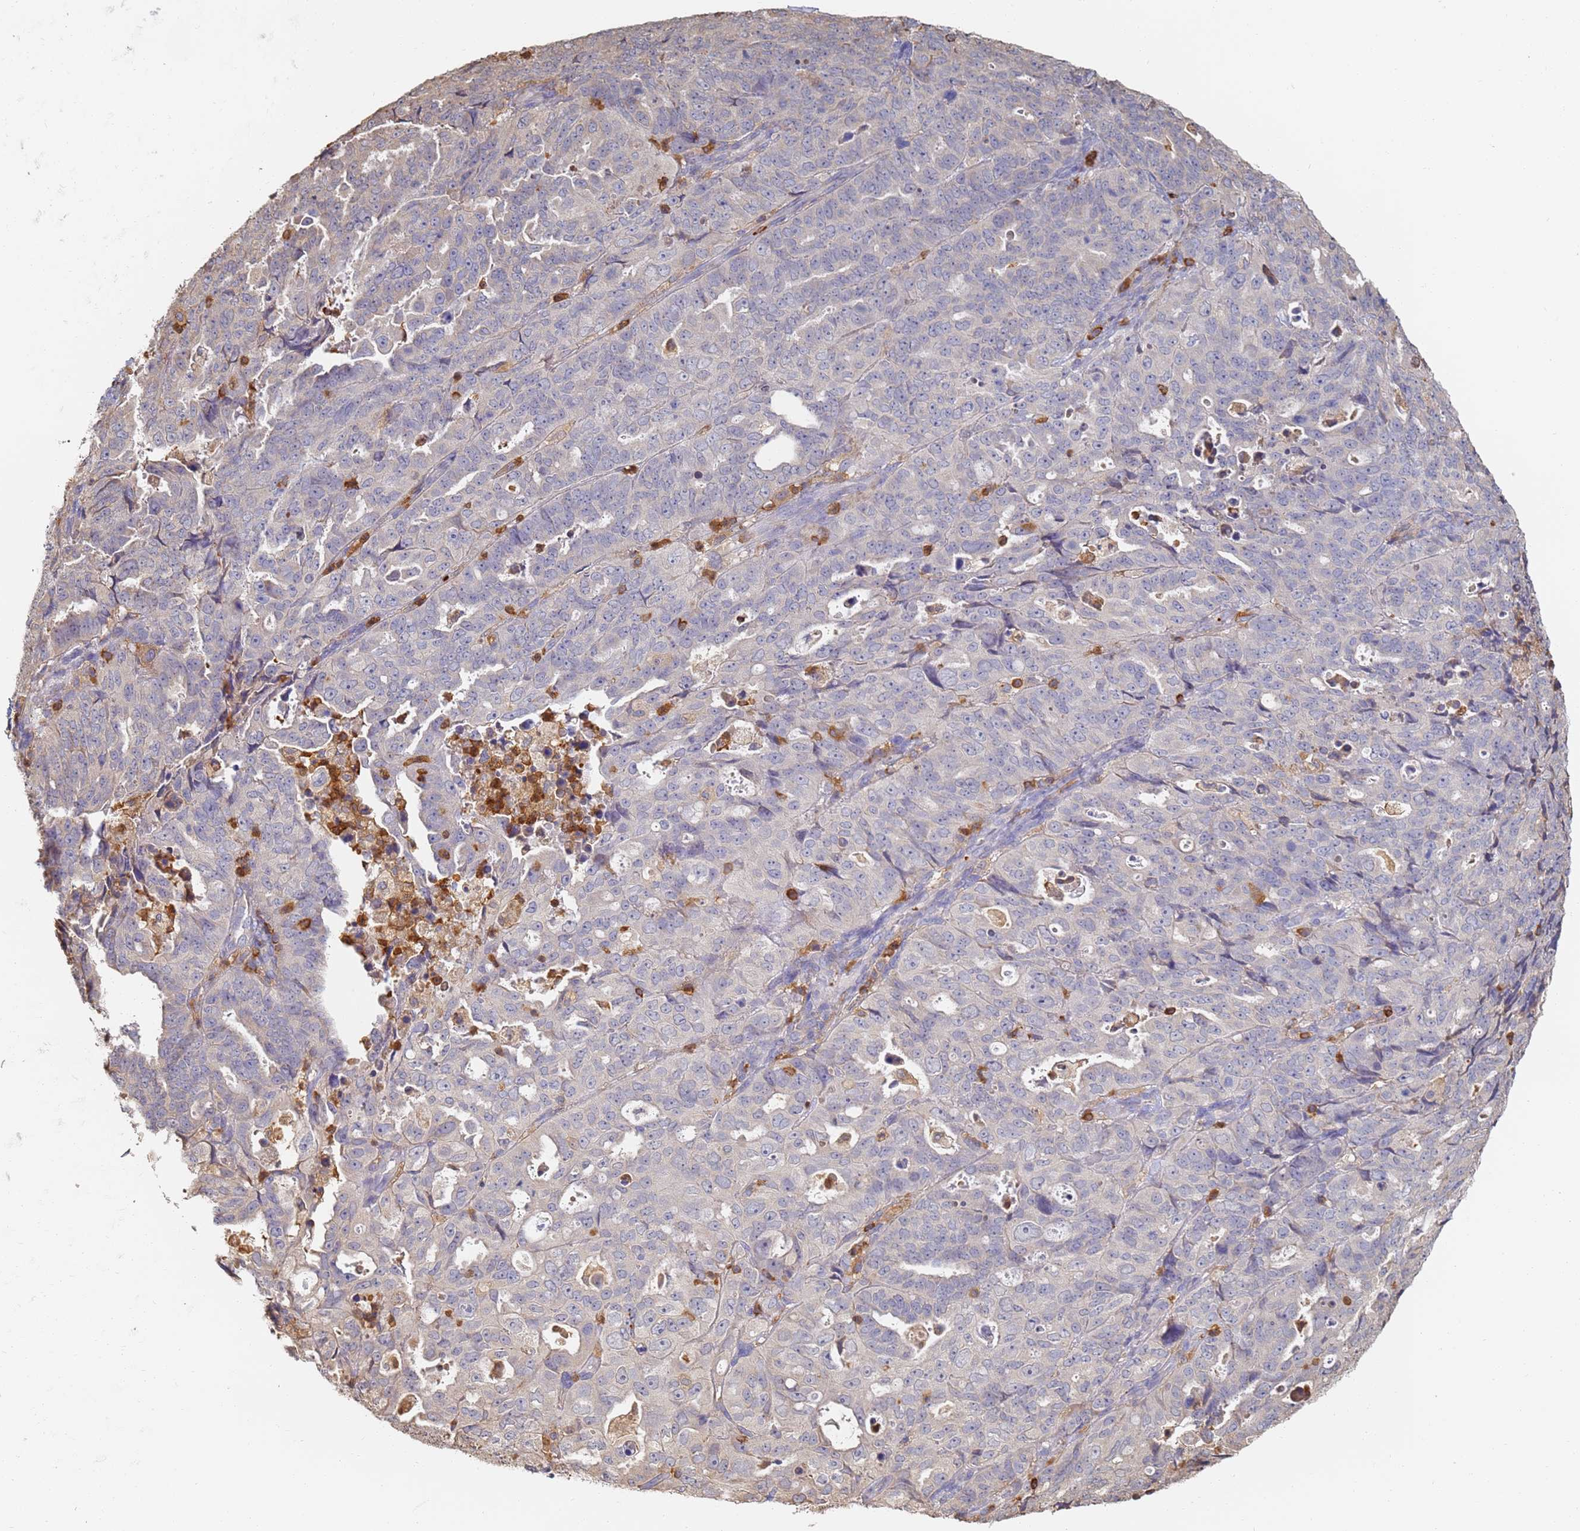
{"staining": {"intensity": "negative", "quantity": "none", "location": "none"}, "tissue": "endometrial cancer", "cell_type": "Tumor cells", "image_type": "cancer", "snomed": [{"axis": "morphology", "description": "Adenocarcinoma, NOS"}, {"axis": "topography", "description": "Endometrium"}], "caption": "Endometrial cancer (adenocarcinoma) was stained to show a protein in brown. There is no significant positivity in tumor cells.", "gene": "BIN2", "patient": {"sex": "female", "age": 65}}